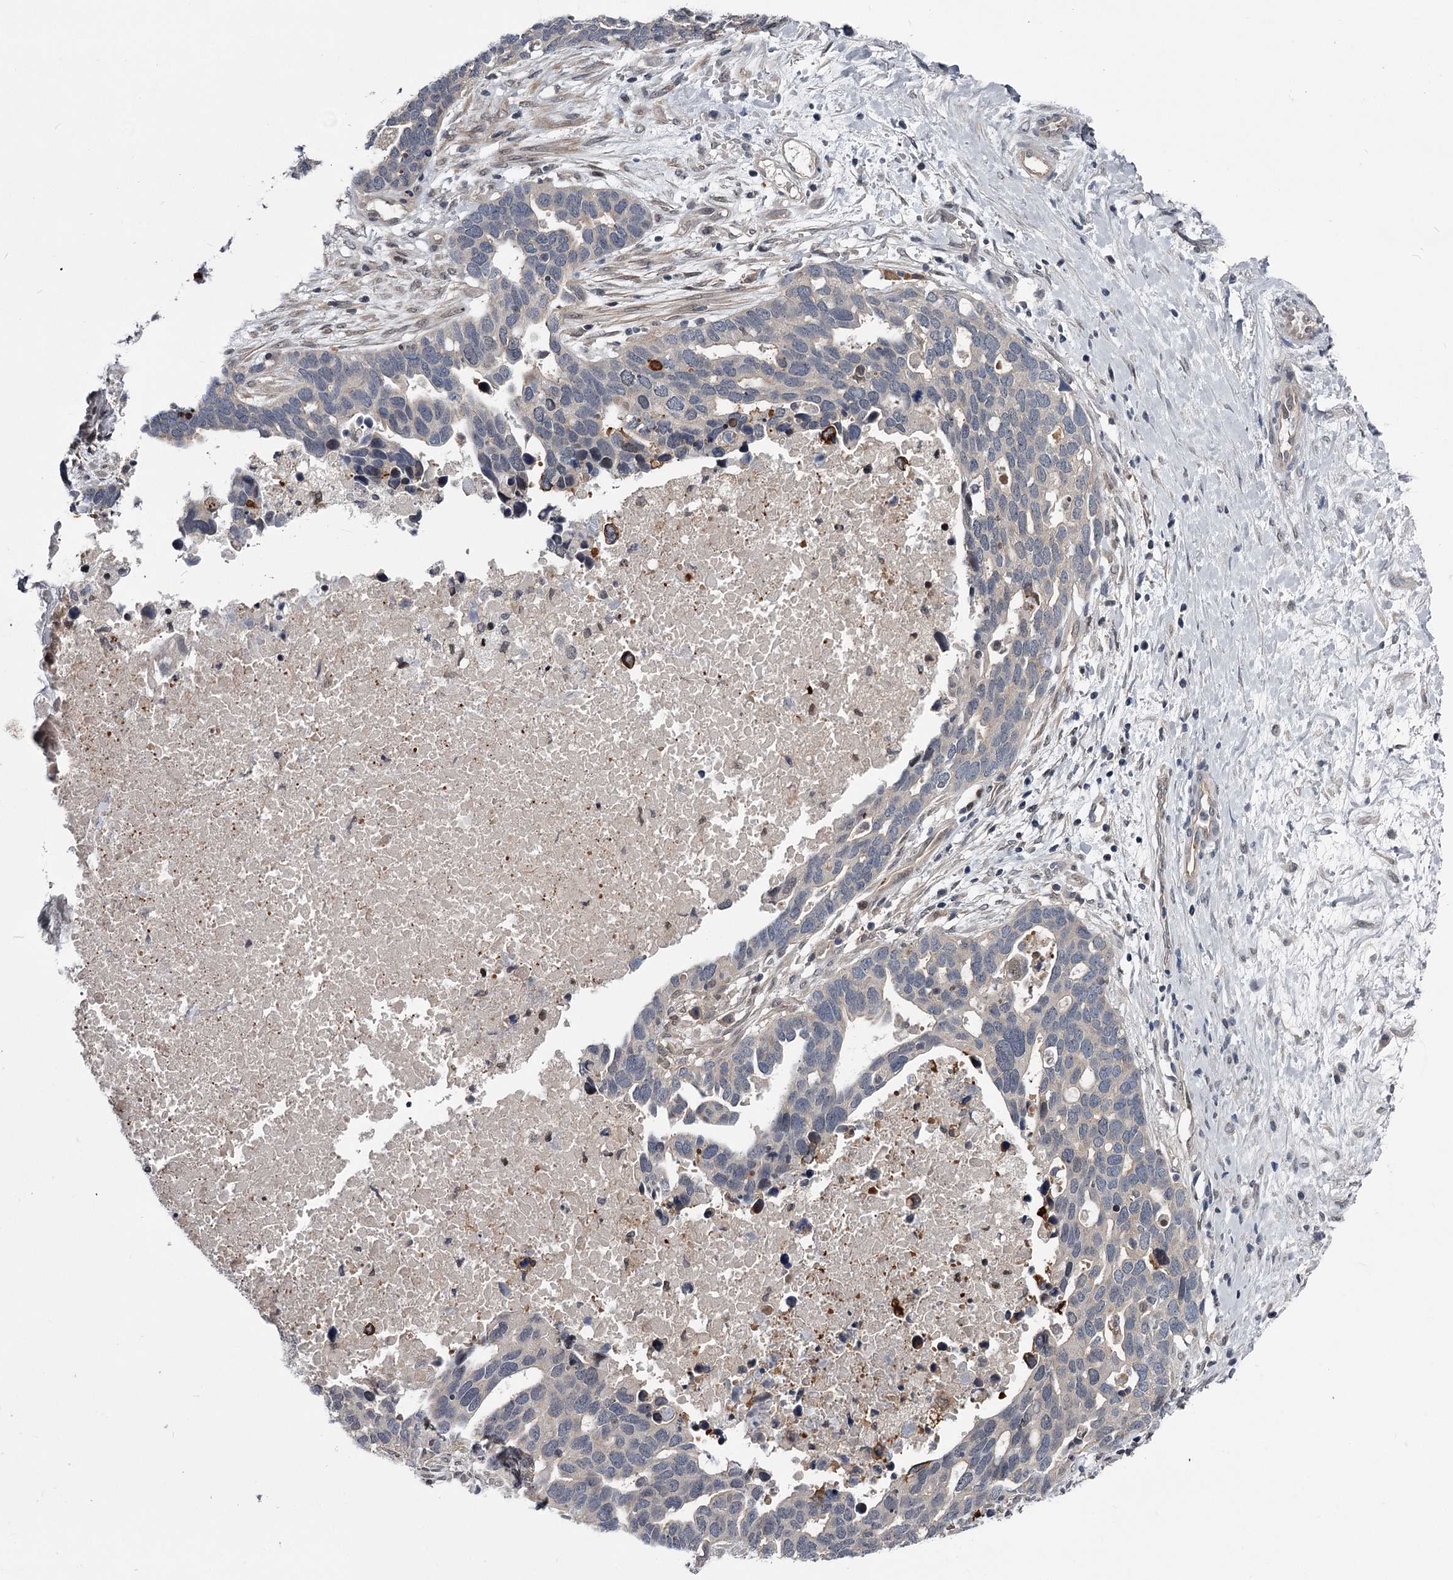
{"staining": {"intensity": "negative", "quantity": "none", "location": "none"}, "tissue": "ovarian cancer", "cell_type": "Tumor cells", "image_type": "cancer", "snomed": [{"axis": "morphology", "description": "Cystadenocarcinoma, serous, NOS"}, {"axis": "topography", "description": "Ovary"}], "caption": "Immunohistochemical staining of human ovarian cancer (serous cystadenocarcinoma) shows no significant expression in tumor cells.", "gene": "DAO", "patient": {"sex": "female", "age": 54}}